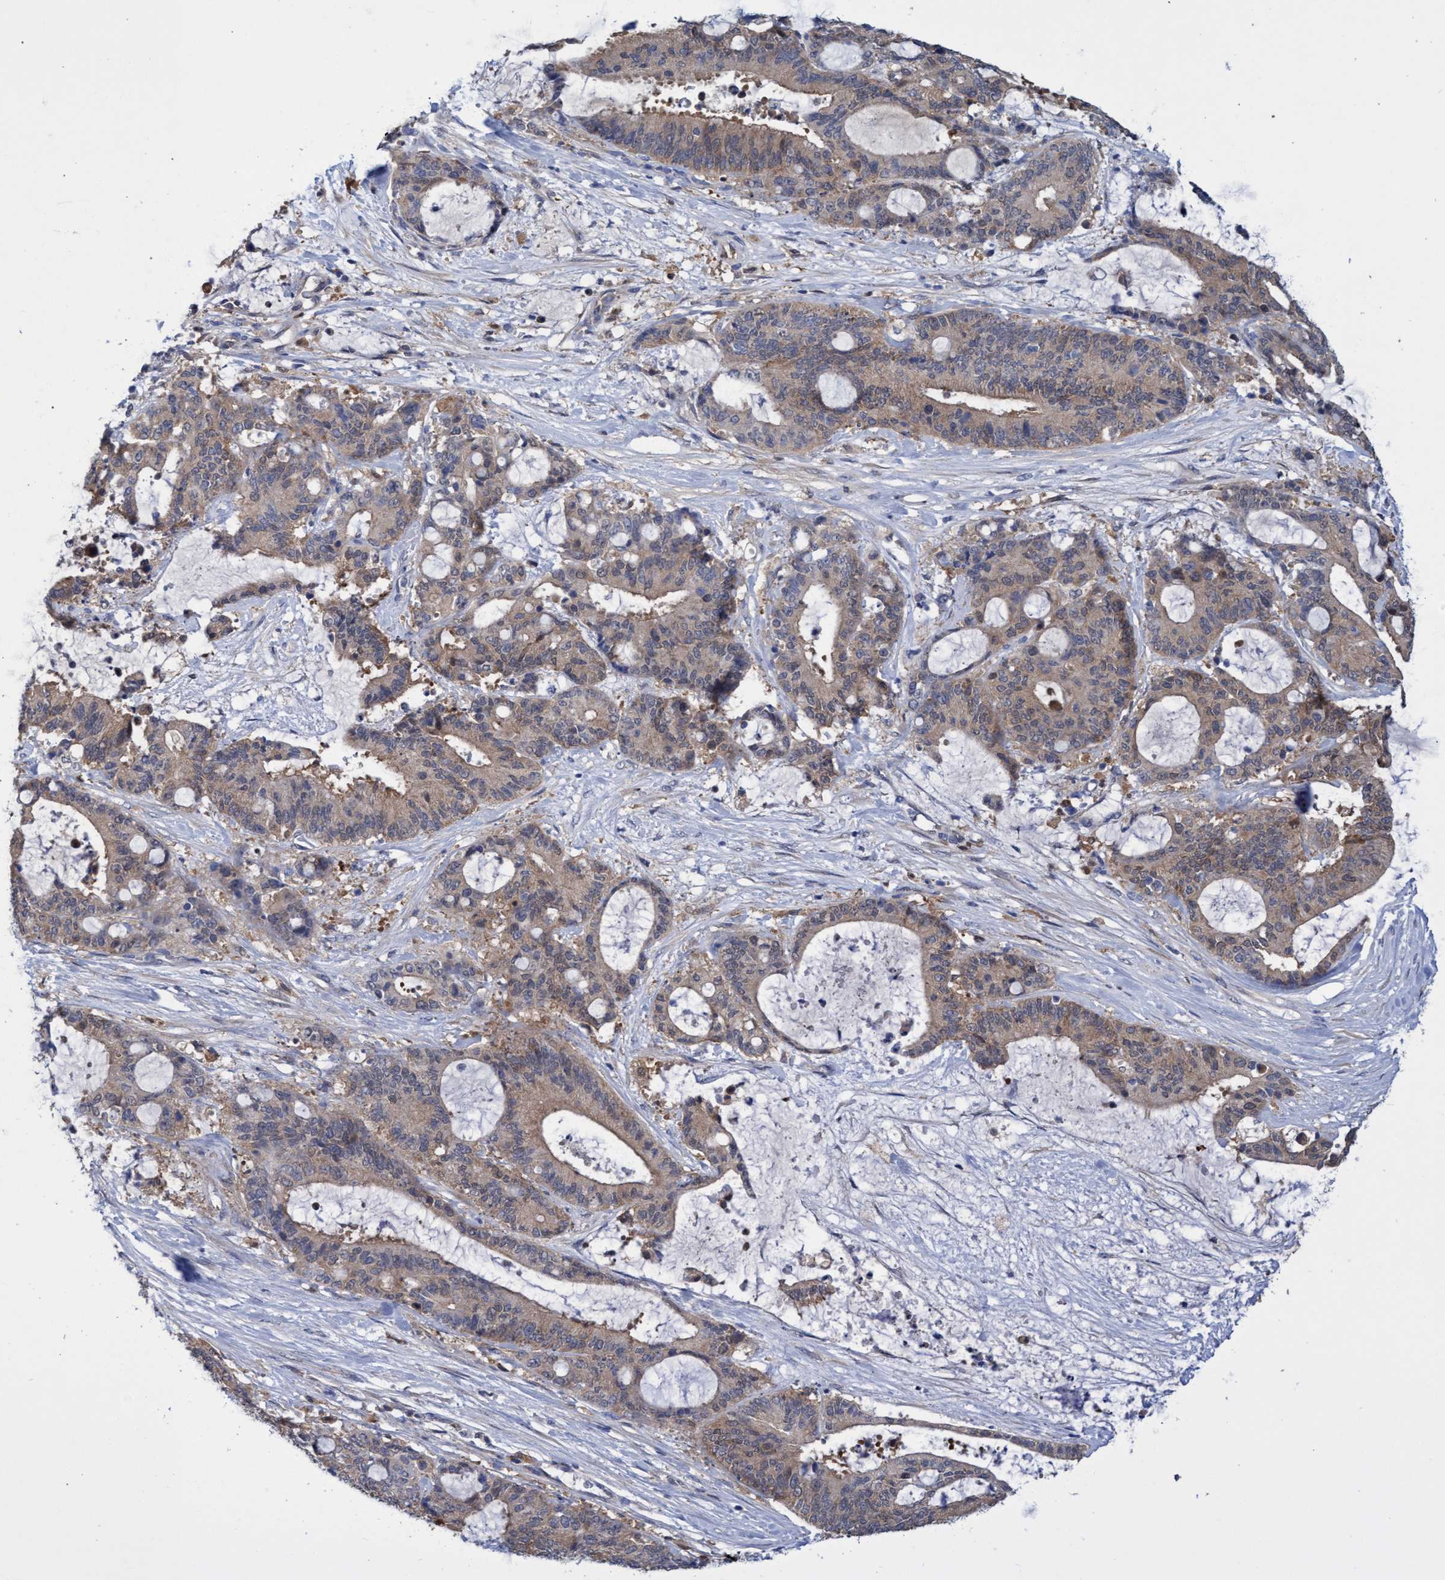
{"staining": {"intensity": "weak", "quantity": ">75%", "location": "cytoplasmic/membranous"}, "tissue": "liver cancer", "cell_type": "Tumor cells", "image_type": "cancer", "snomed": [{"axis": "morphology", "description": "Normal tissue, NOS"}, {"axis": "morphology", "description": "Cholangiocarcinoma"}, {"axis": "topography", "description": "Liver"}, {"axis": "topography", "description": "Peripheral nerve tissue"}], "caption": "There is low levels of weak cytoplasmic/membranous expression in tumor cells of liver cancer, as demonstrated by immunohistochemical staining (brown color).", "gene": "PNPO", "patient": {"sex": "female", "age": 73}}